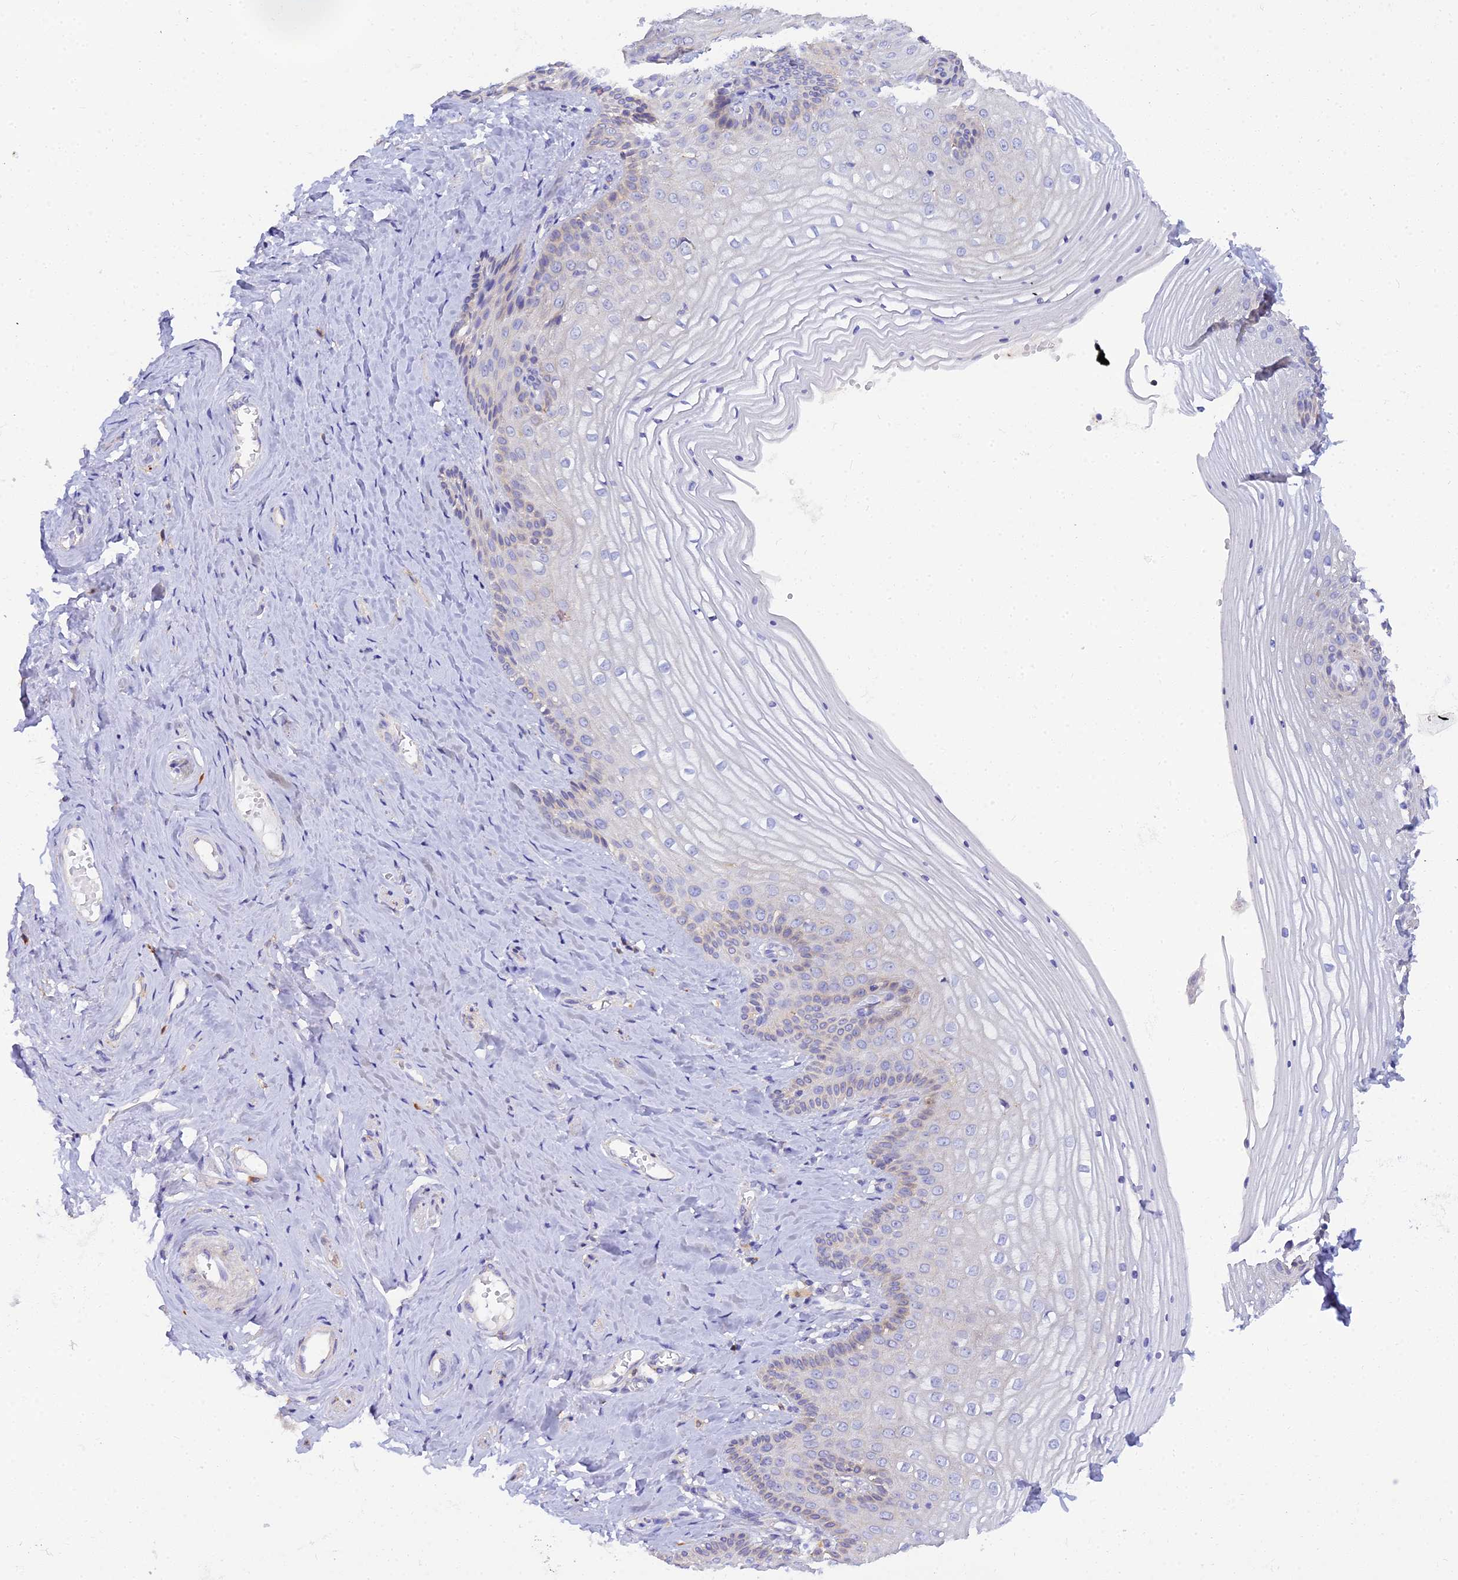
{"staining": {"intensity": "weak", "quantity": "<25%", "location": "cytoplasmic/membranous"}, "tissue": "vagina", "cell_type": "Squamous epithelial cells", "image_type": "normal", "snomed": [{"axis": "morphology", "description": "Normal tissue, NOS"}, {"axis": "topography", "description": "Vagina"}, {"axis": "topography", "description": "Cervix"}], "caption": "Immunohistochemistry photomicrograph of unremarkable vagina: human vagina stained with DAB (3,3'-diaminobenzidine) demonstrates no significant protein expression in squamous epithelial cells.", "gene": "ARL8A", "patient": {"sex": "female", "age": 40}}